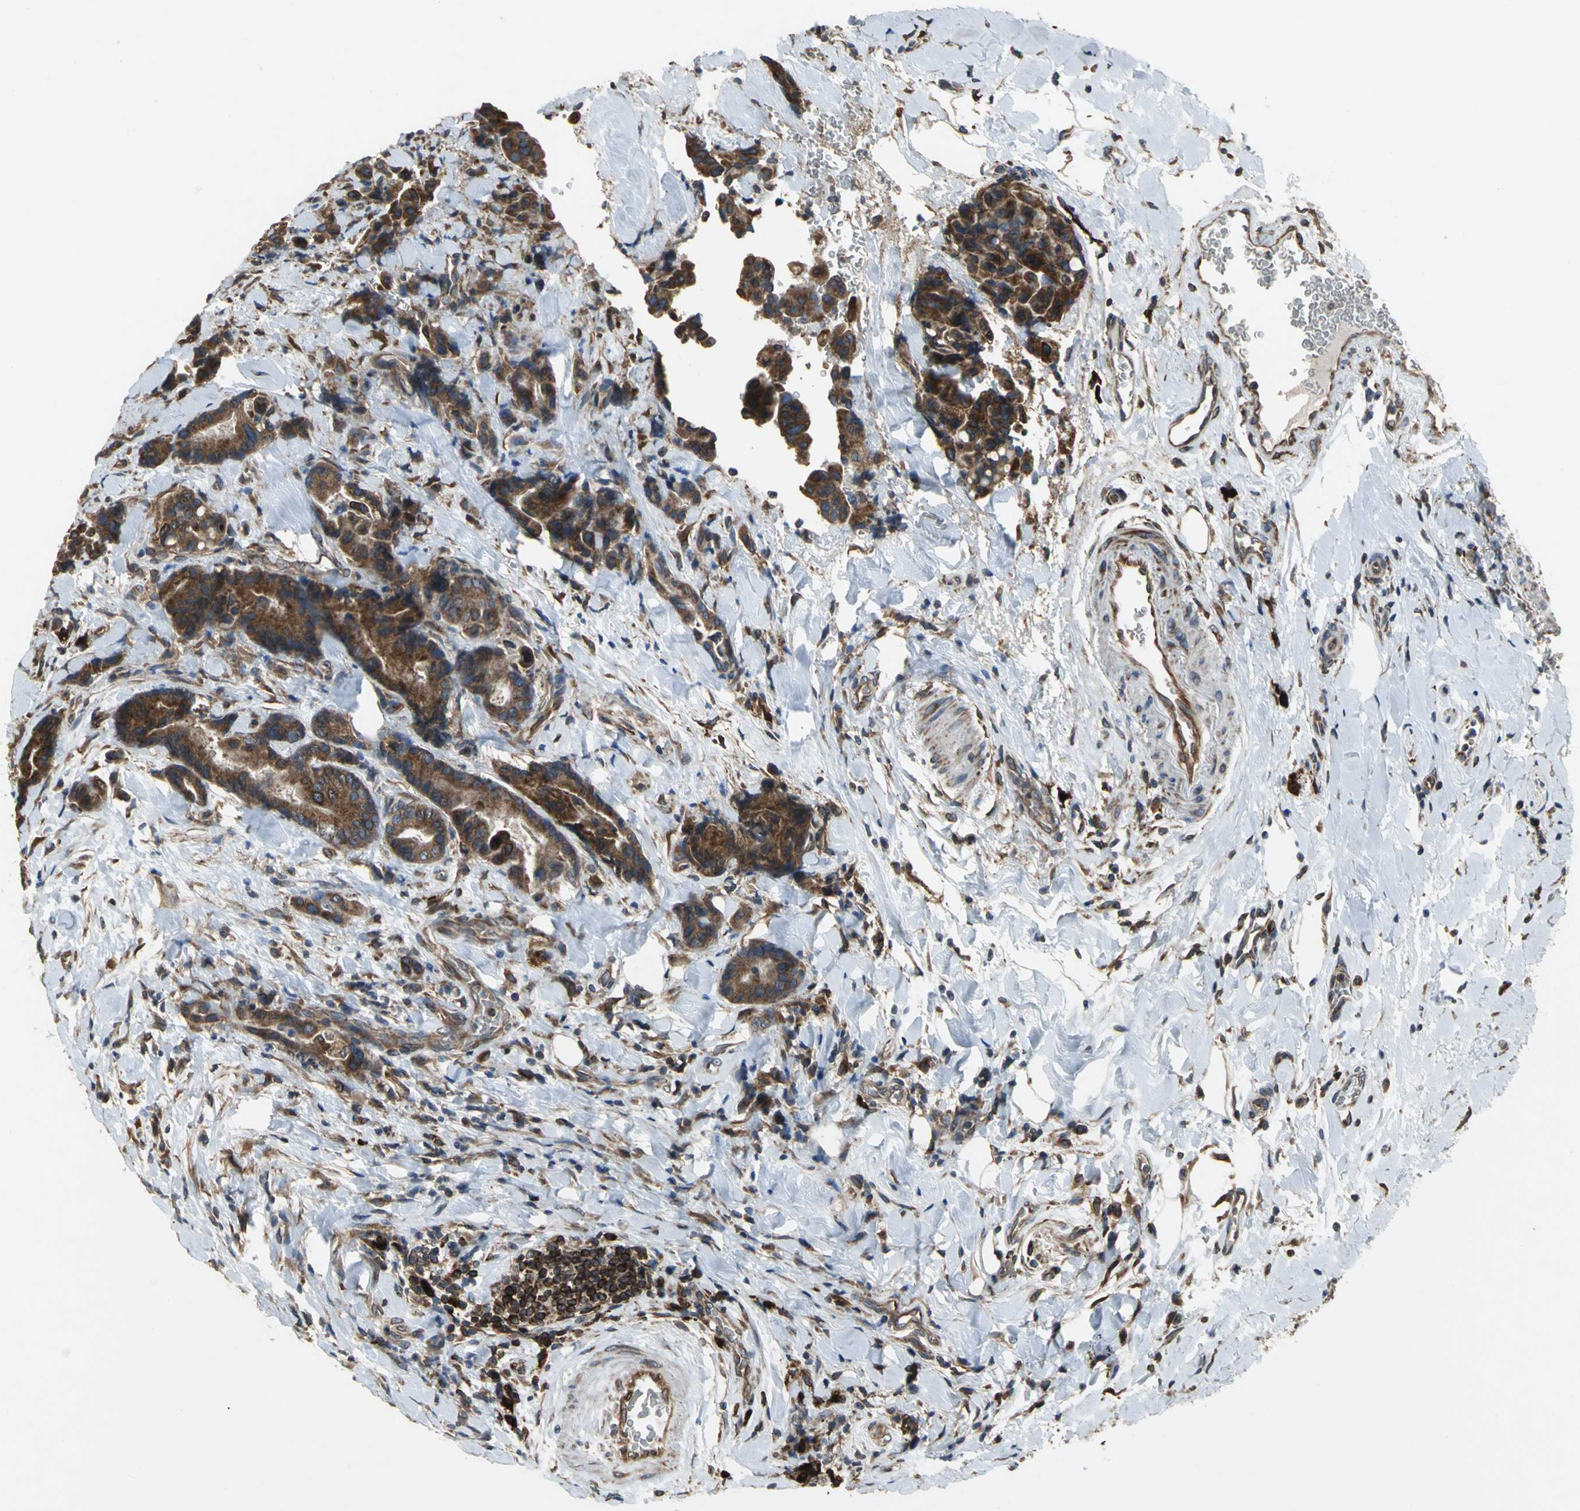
{"staining": {"intensity": "strong", "quantity": ">75%", "location": "cytoplasmic/membranous"}, "tissue": "colorectal cancer", "cell_type": "Tumor cells", "image_type": "cancer", "snomed": [{"axis": "morphology", "description": "Normal tissue, NOS"}, {"axis": "morphology", "description": "Adenocarcinoma, NOS"}, {"axis": "topography", "description": "Colon"}], "caption": "Protein analysis of colorectal cancer tissue reveals strong cytoplasmic/membranous positivity in approximately >75% of tumor cells. Using DAB (3,3'-diaminobenzidine) (brown) and hematoxylin (blue) stains, captured at high magnification using brightfield microscopy.", "gene": "SYVN1", "patient": {"sex": "male", "age": 82}}